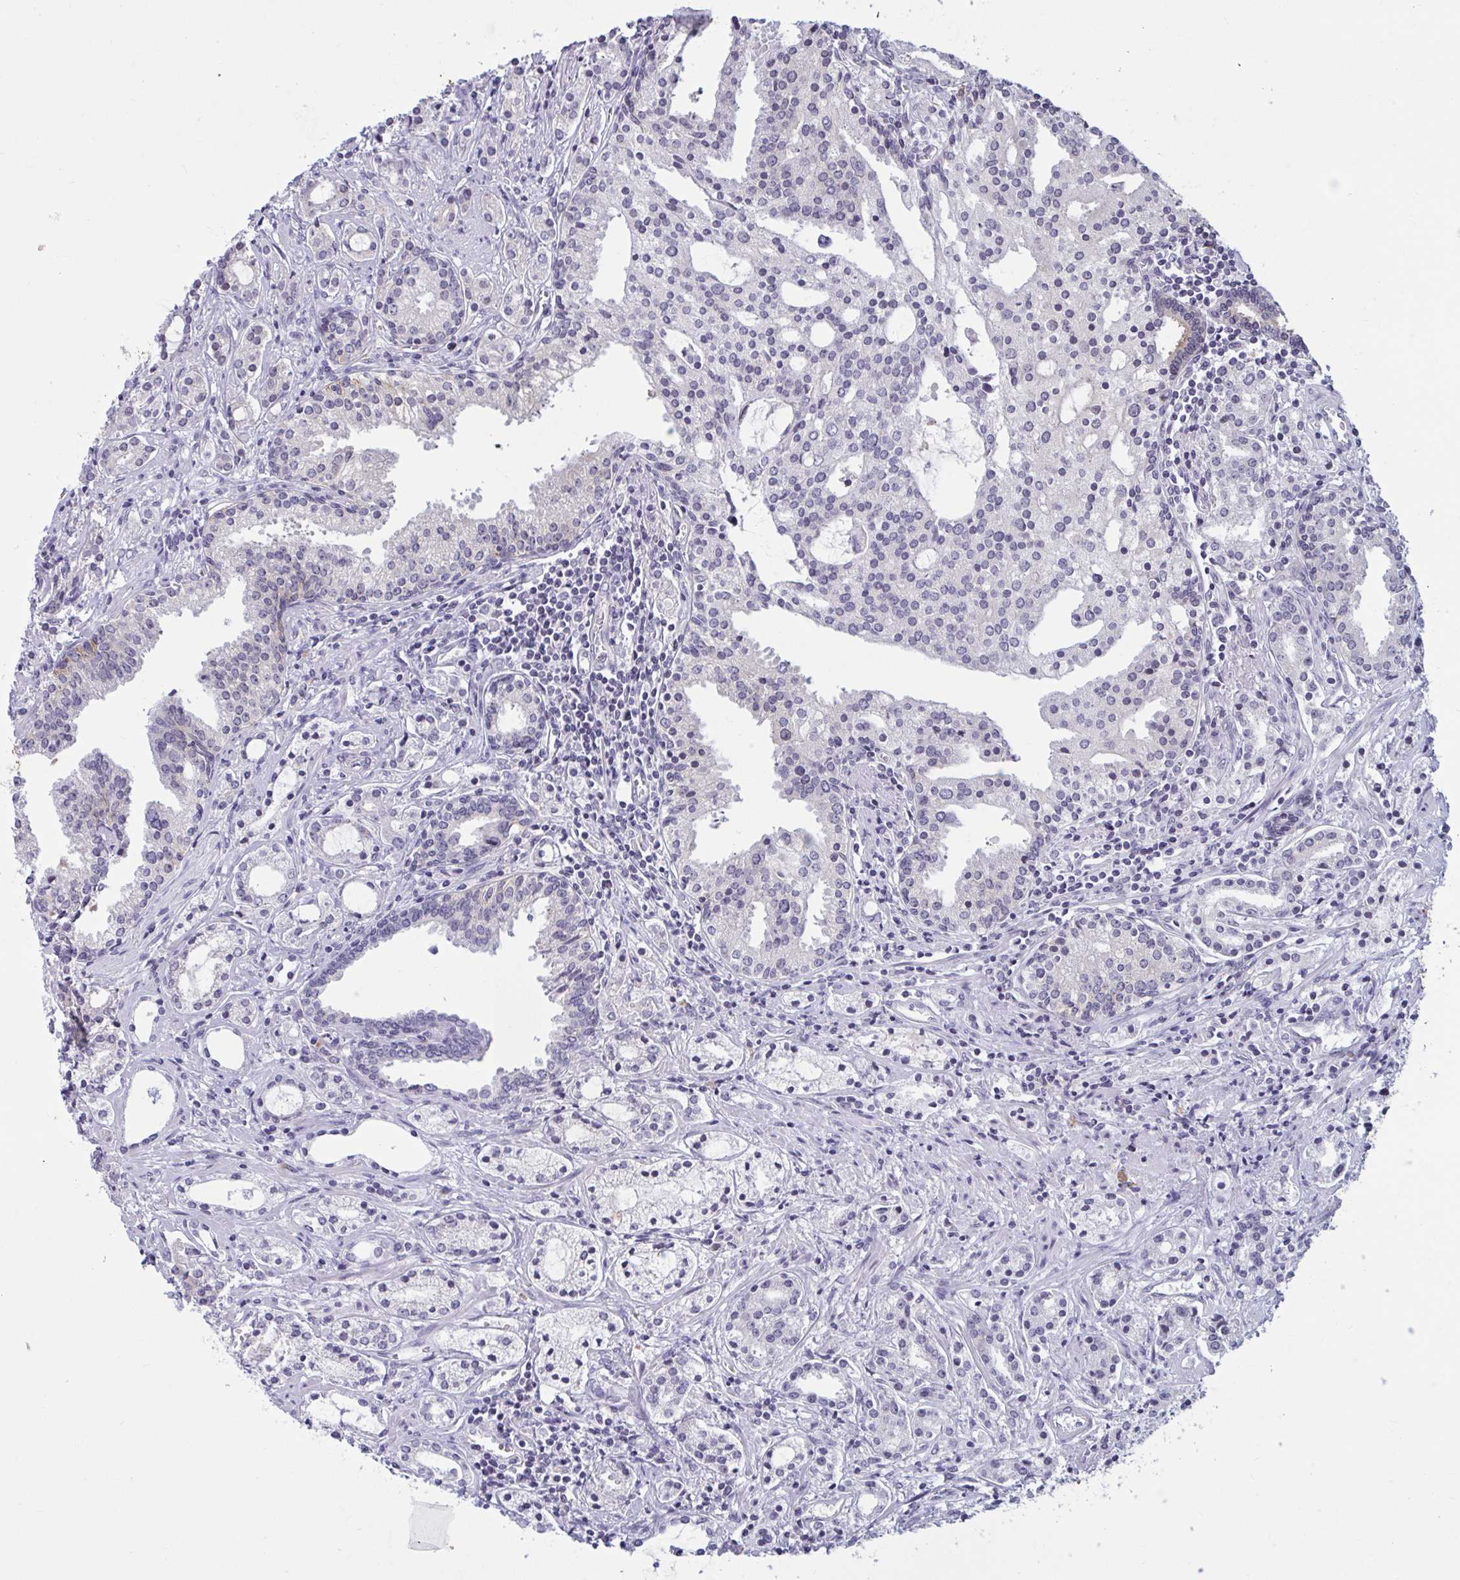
{"staining": {"intensity": "negative", "quantity": "none", "location": "none"}, "tissue": "prostate cancer", "cell_type": "Tumor cells", "image_type": "cancer", "snomed": [{"axis": "morphology", "description": "Adenocarcinoma, Medium grade"}, {"axis": "topography", "description": "Prostate"}], "caption": "The image displays no significant expression in tumor cells of prostate cancer (adenocarcinoma (medium-grade)).", "gene": "TBC1D4", "patient": {"sex": "male", "age": 57}}